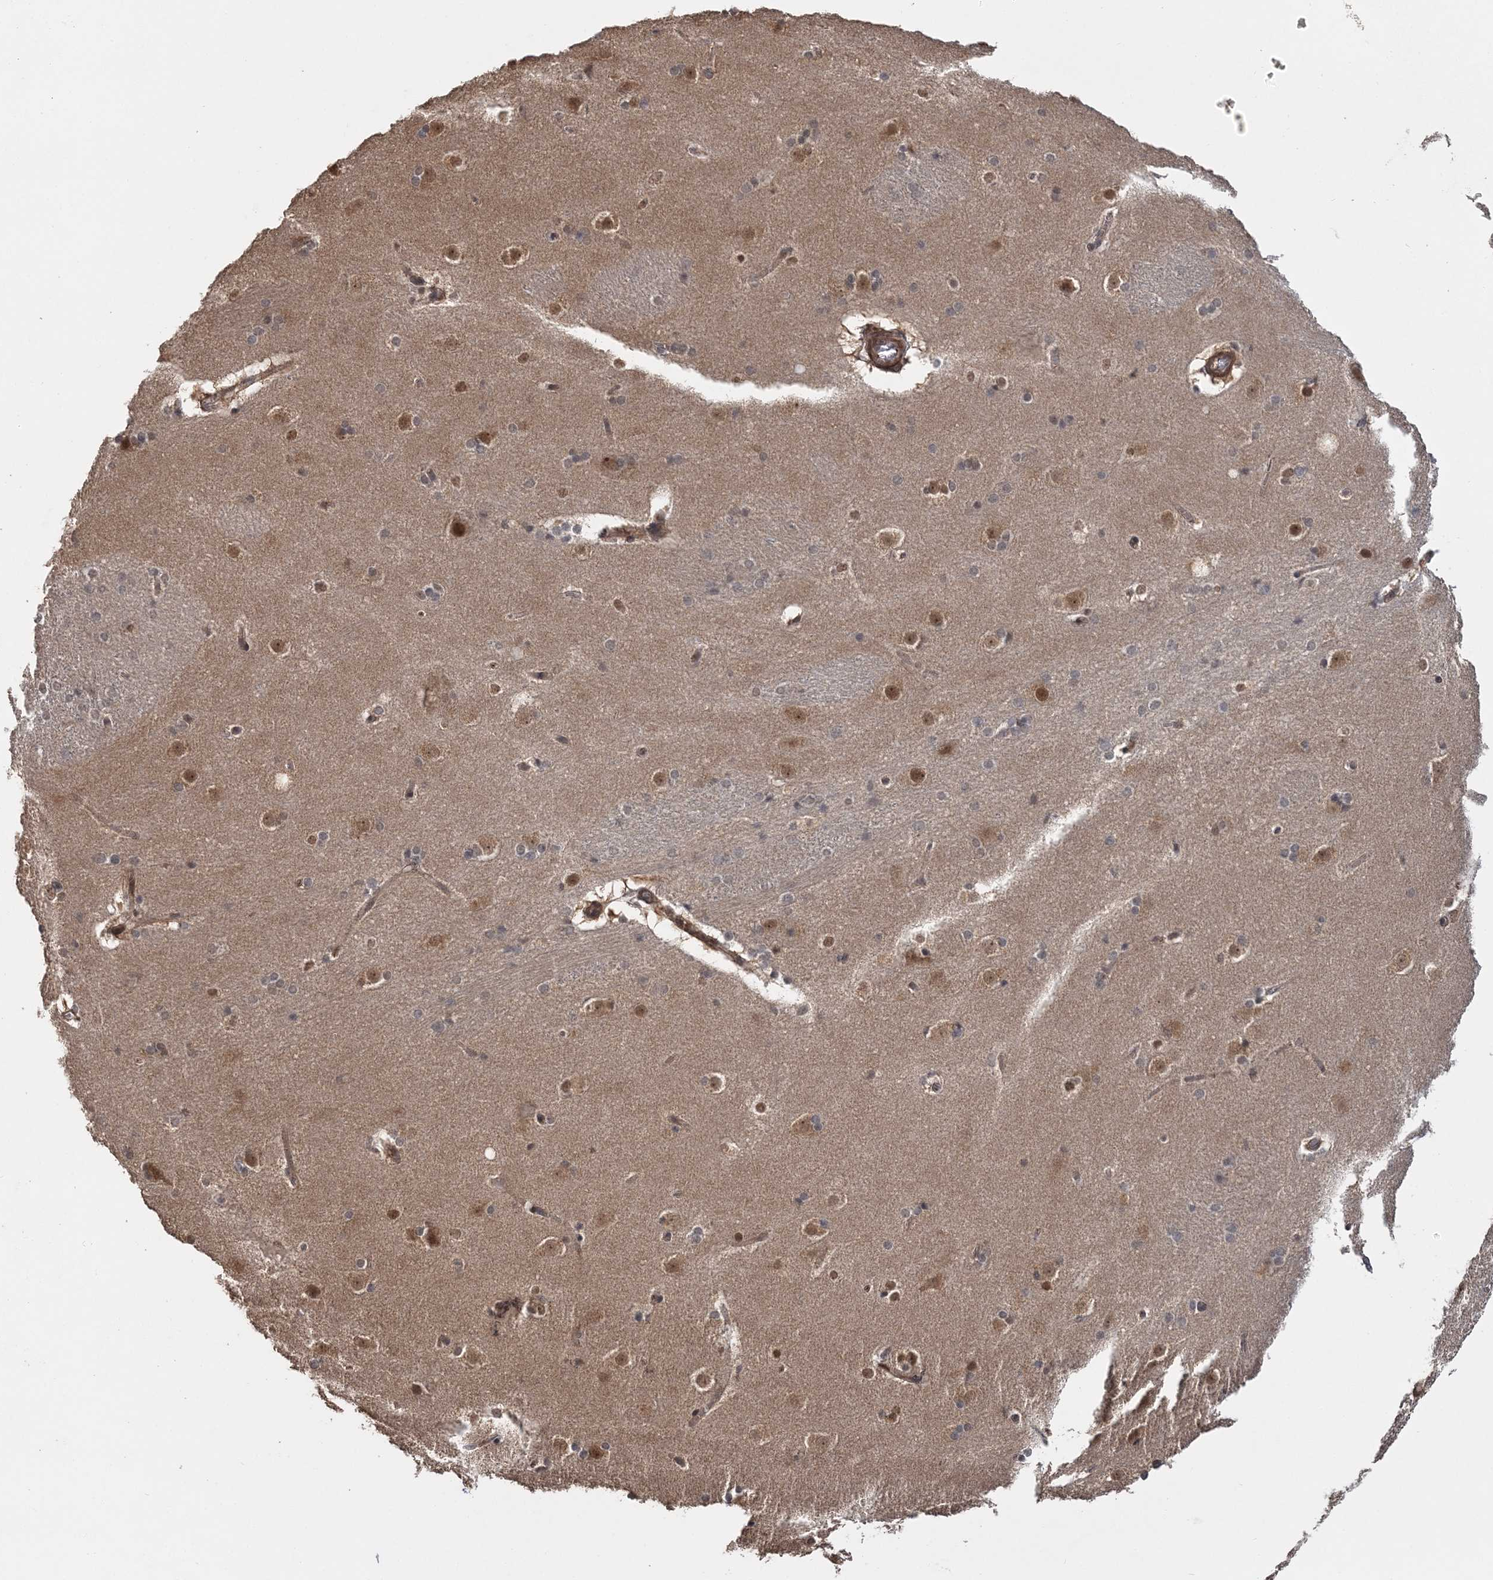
{"staining": {"intensity": "moderate", "quantity": "<25%", "location": "nuclear"}, "tissue": "caudate", "cell_type": "Glial cells", "image_type": "normal", "snomed": [{"axis": "morphology", "description": "Normal tissue, NOS"}, {"axis": "topography", "description": "Lateral ventricle wall"}], "caption": "Protein expression analysis of unremarkable caudate exhibits moderate nuclear staining in about <25% of glial cells. The staining is performed using DAB (3,3'-diaminobenzidine) brown chromogen to label protein expression. The nuclei are counter-stained blue using hematoxylin.", "gene": "TSHZ2", "patient": {"sex": "female", "age": 19}}